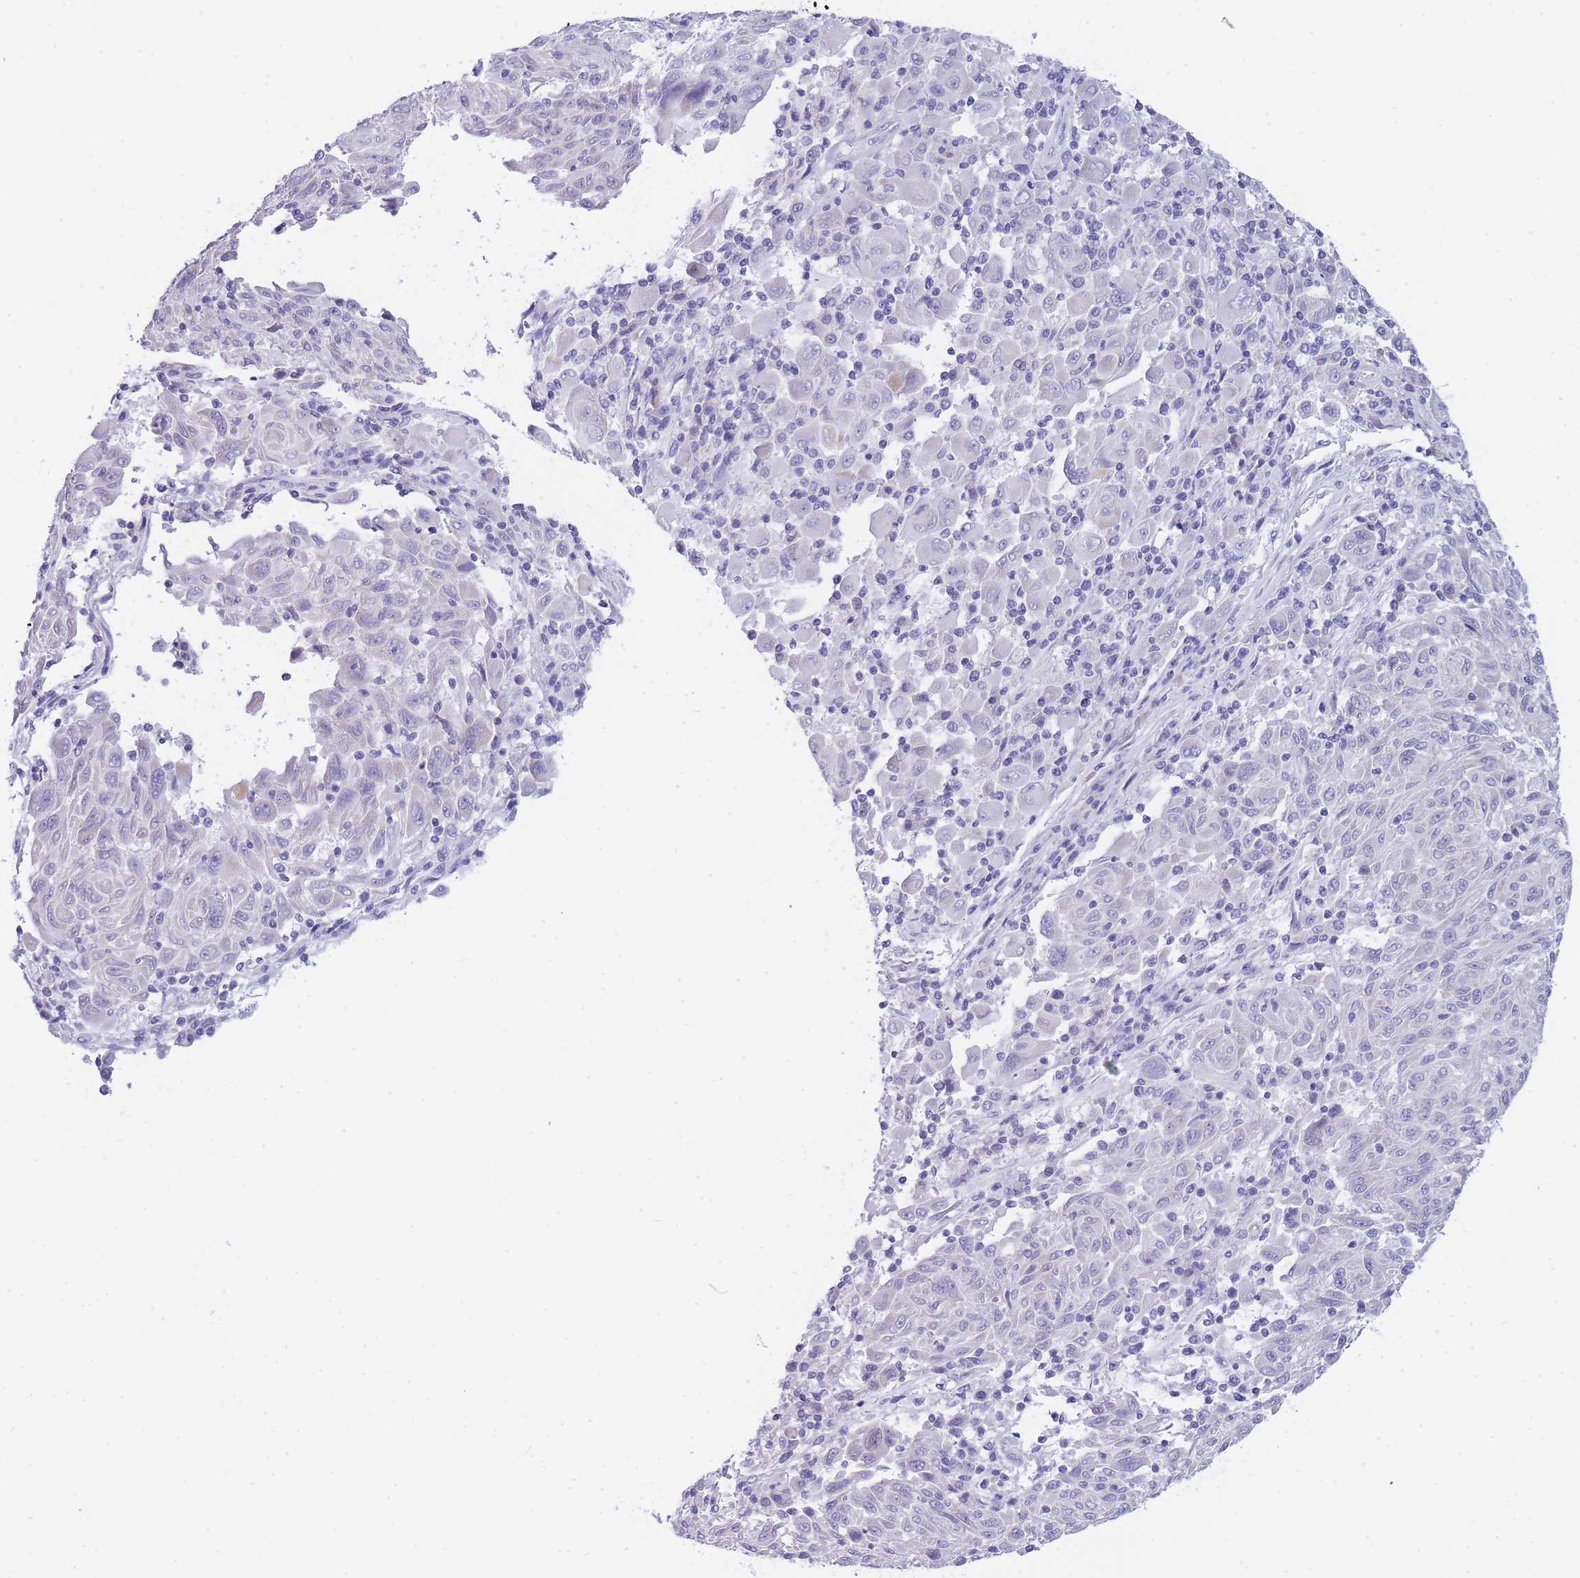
{"staining": {"intensity": "negative", "quantity": "none", "location": "none"}, "tissue": "melanoma", "cell_type": "Tumor cells", "image_type": "cancer", "snomed": [{"axis": "morphology", "description": "Malignant melanoma, NOS"}, {"axis": "topography", "description": "Skin"}], "caption": "Immunohistochemistry image of melanoma stained for a protein (brown), which reveals no staining in tumor cells.", "gene": "FRAT2", "patient": {"sex": "male", "age": 53}}